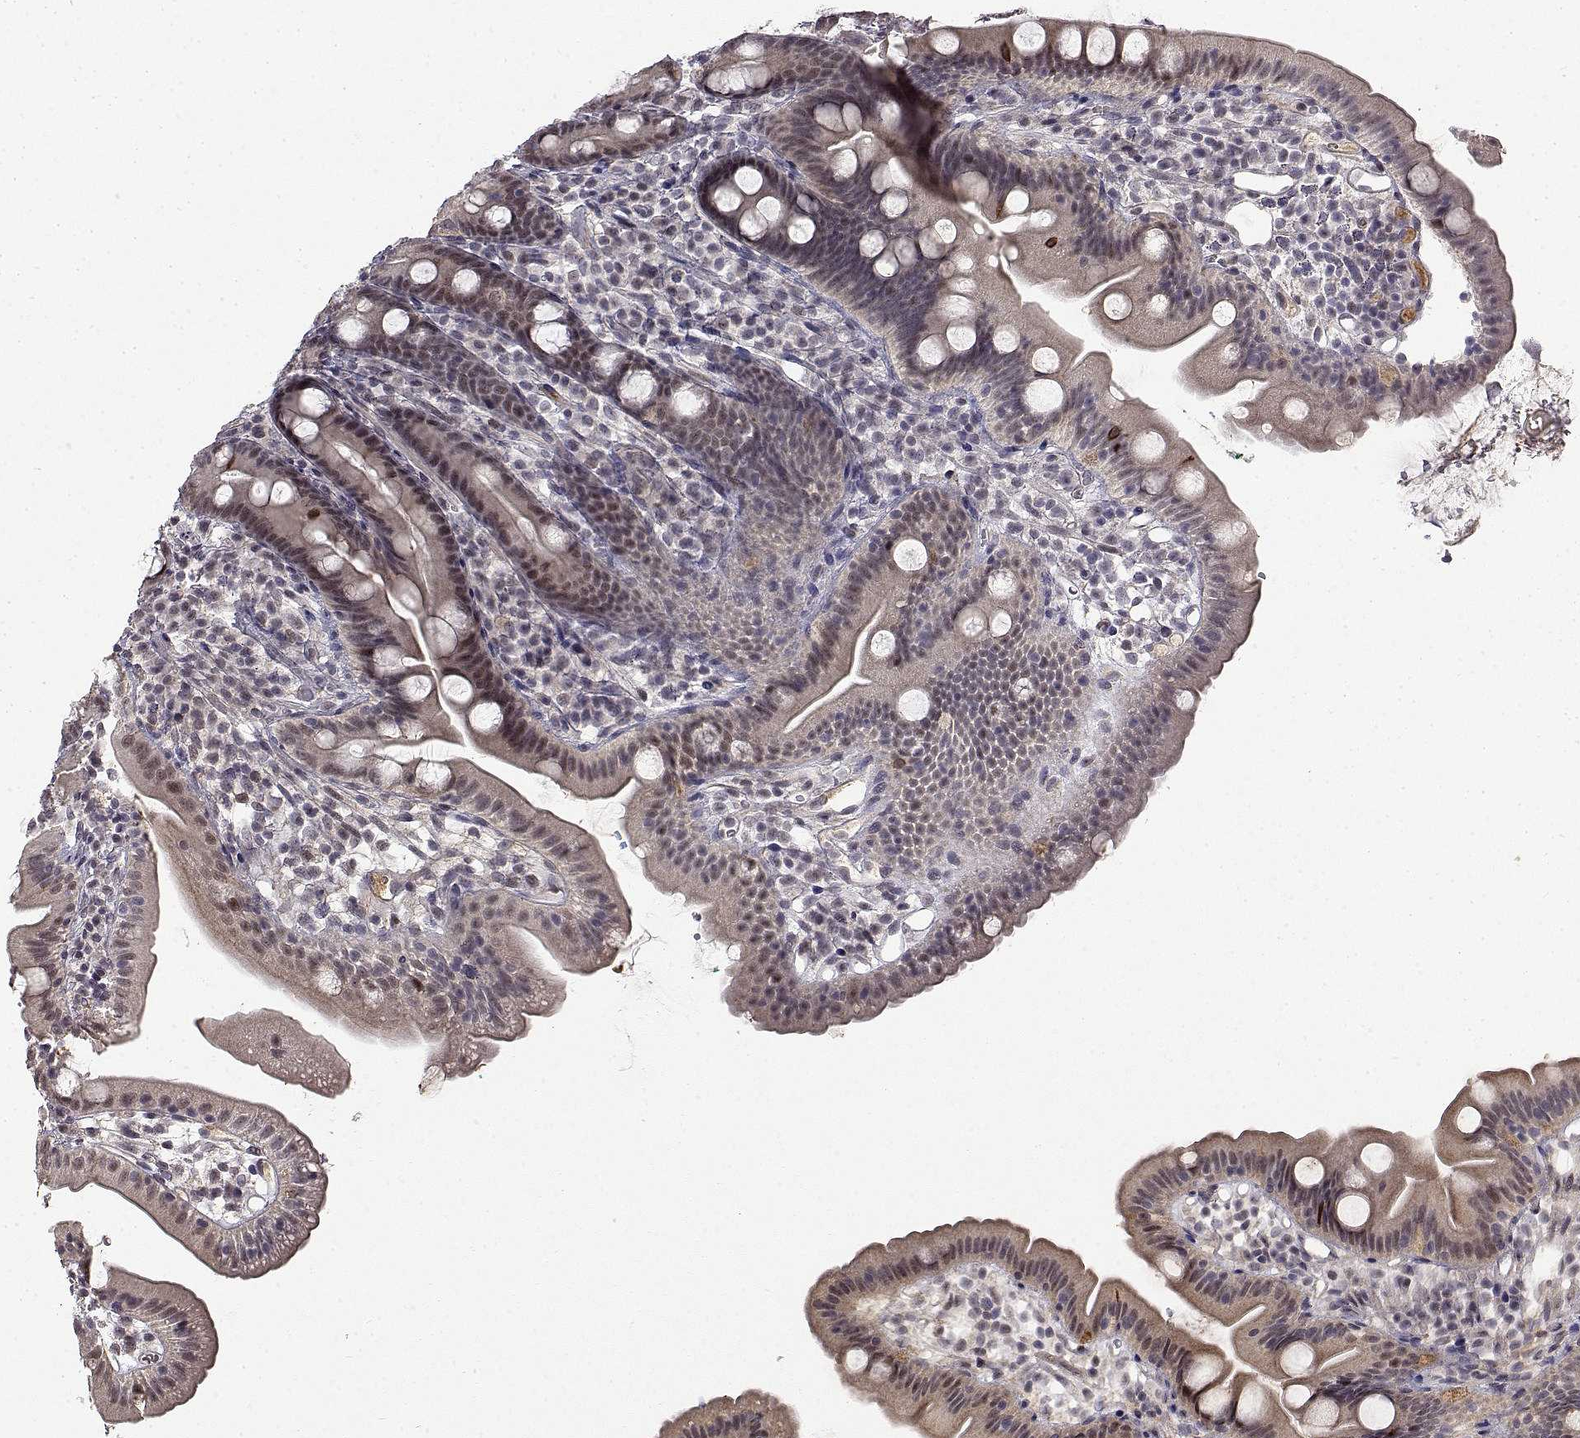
{"staining": {"intensity": "moderate", "quantity": "<25%", "location": "nuclear"}, "tissue": "duodenum", "cell_type": "Glandular cells", "image_type": "normal", "snomed": [{"axis": "morphology", "description": "Normal tissue, NOS"}, {"axis": "topography", "description": "Duodenum"}], "caption": "Benign duodenum was stained to show a protein in brown. There is low levels of moderate nuclear positivity in about <25% of glandular cells. (Stains: DAB (3,3'-diaminobenzidine) in brown, nuclei in blue, Microscopy: brightfield microscopy at high magnification).", "gene": "ITGA7", "patient": {"sex": "female", "age": 67}}